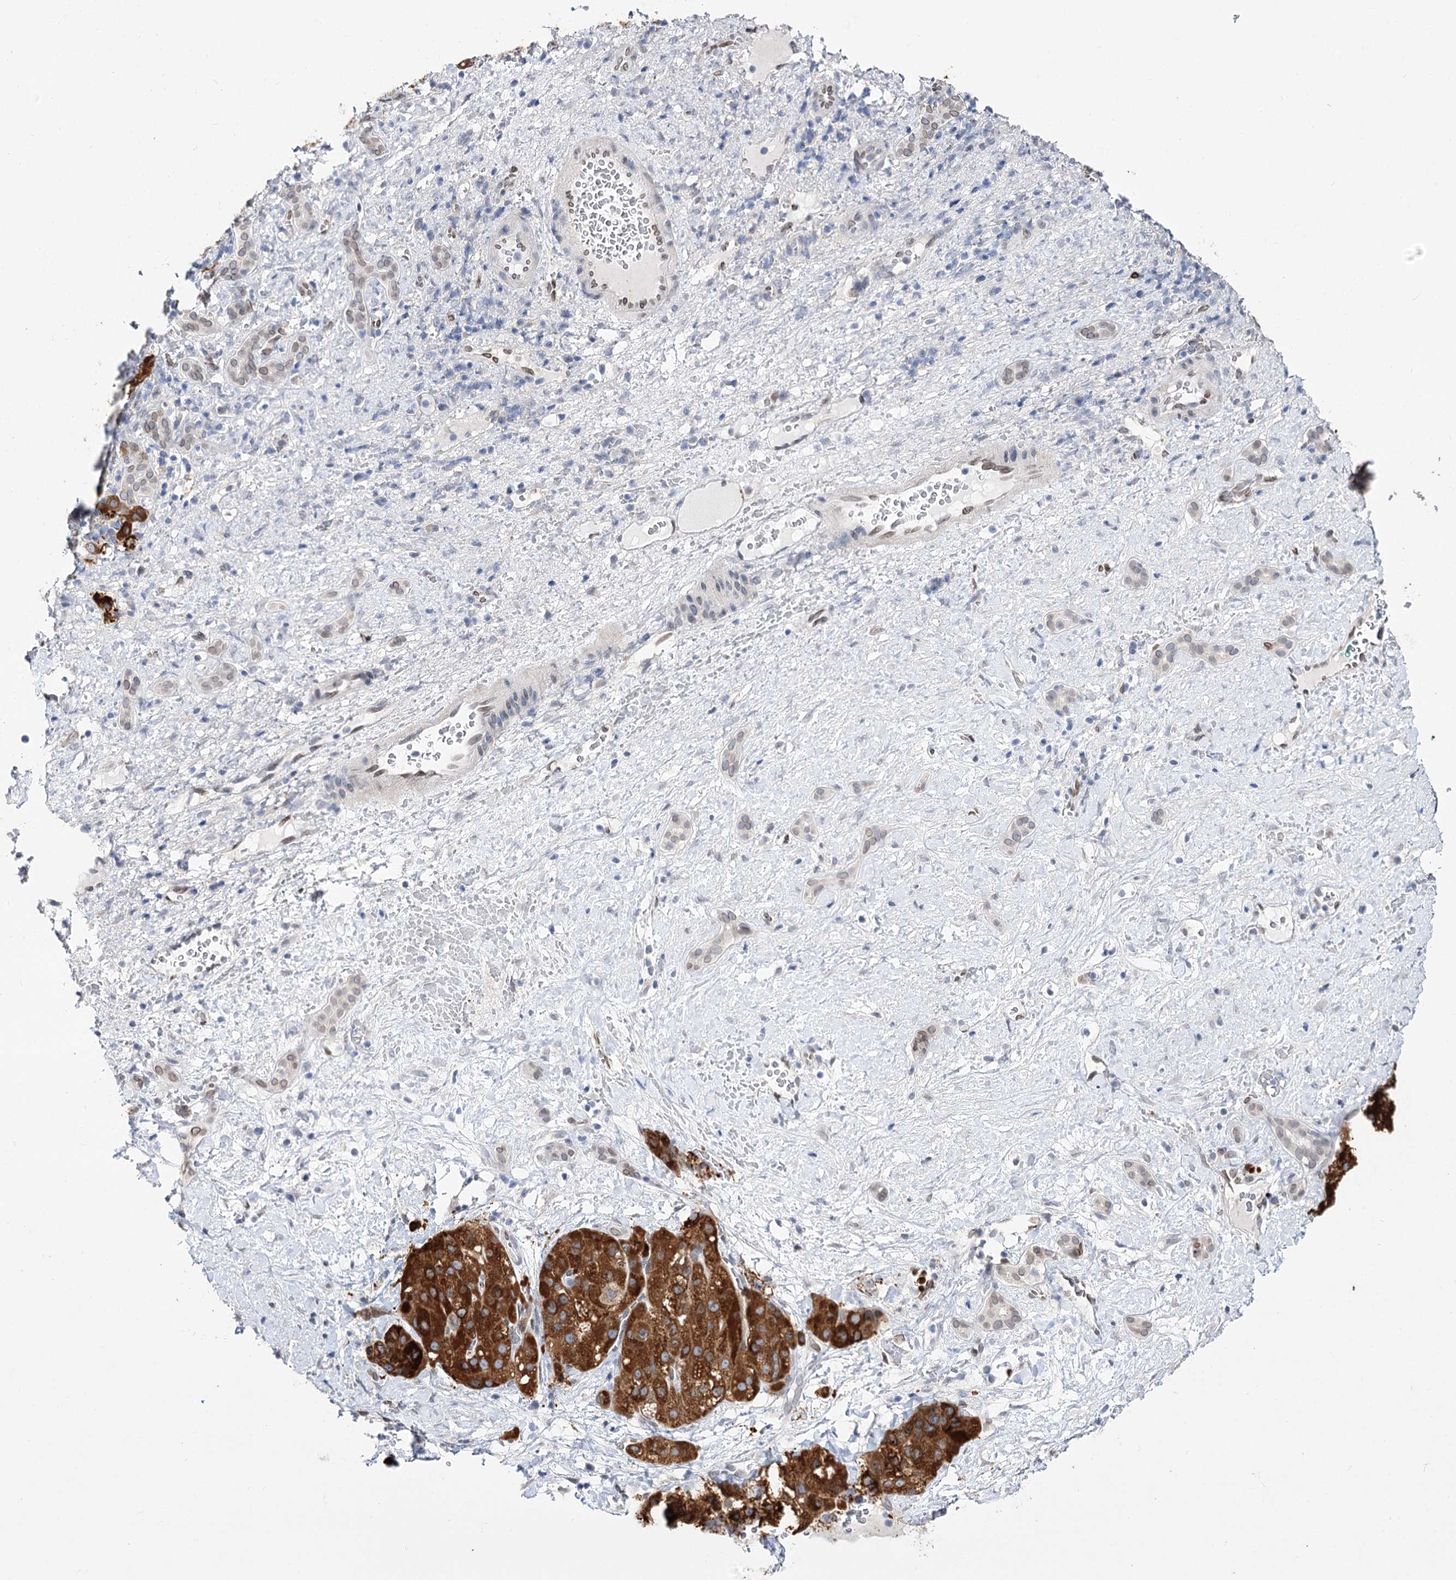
{"staining": {"intensity": "strong", "quantity": ">75%", "location": "cytoplasmic/membranous"}, "tissue": "liver cancer", "cell_type": "Tumor cells", "image_type": "cancer", "snomed": [{"axis": "morphology", "description": "Normal tissue, NOS"}, {"axis": "morphology", "description": "Carcinoma, Hepatocellular, NOS"}, {"axis": "topography", "description": "Liver"}], "caption": "Protein staining of liver hepatocellular carcinoma tissue shows strong cytoplasmic/membranous staining in about >75% of tumor cells.", "gene": "TMEM201", "patient": {"sex": "male", "age": 57}}